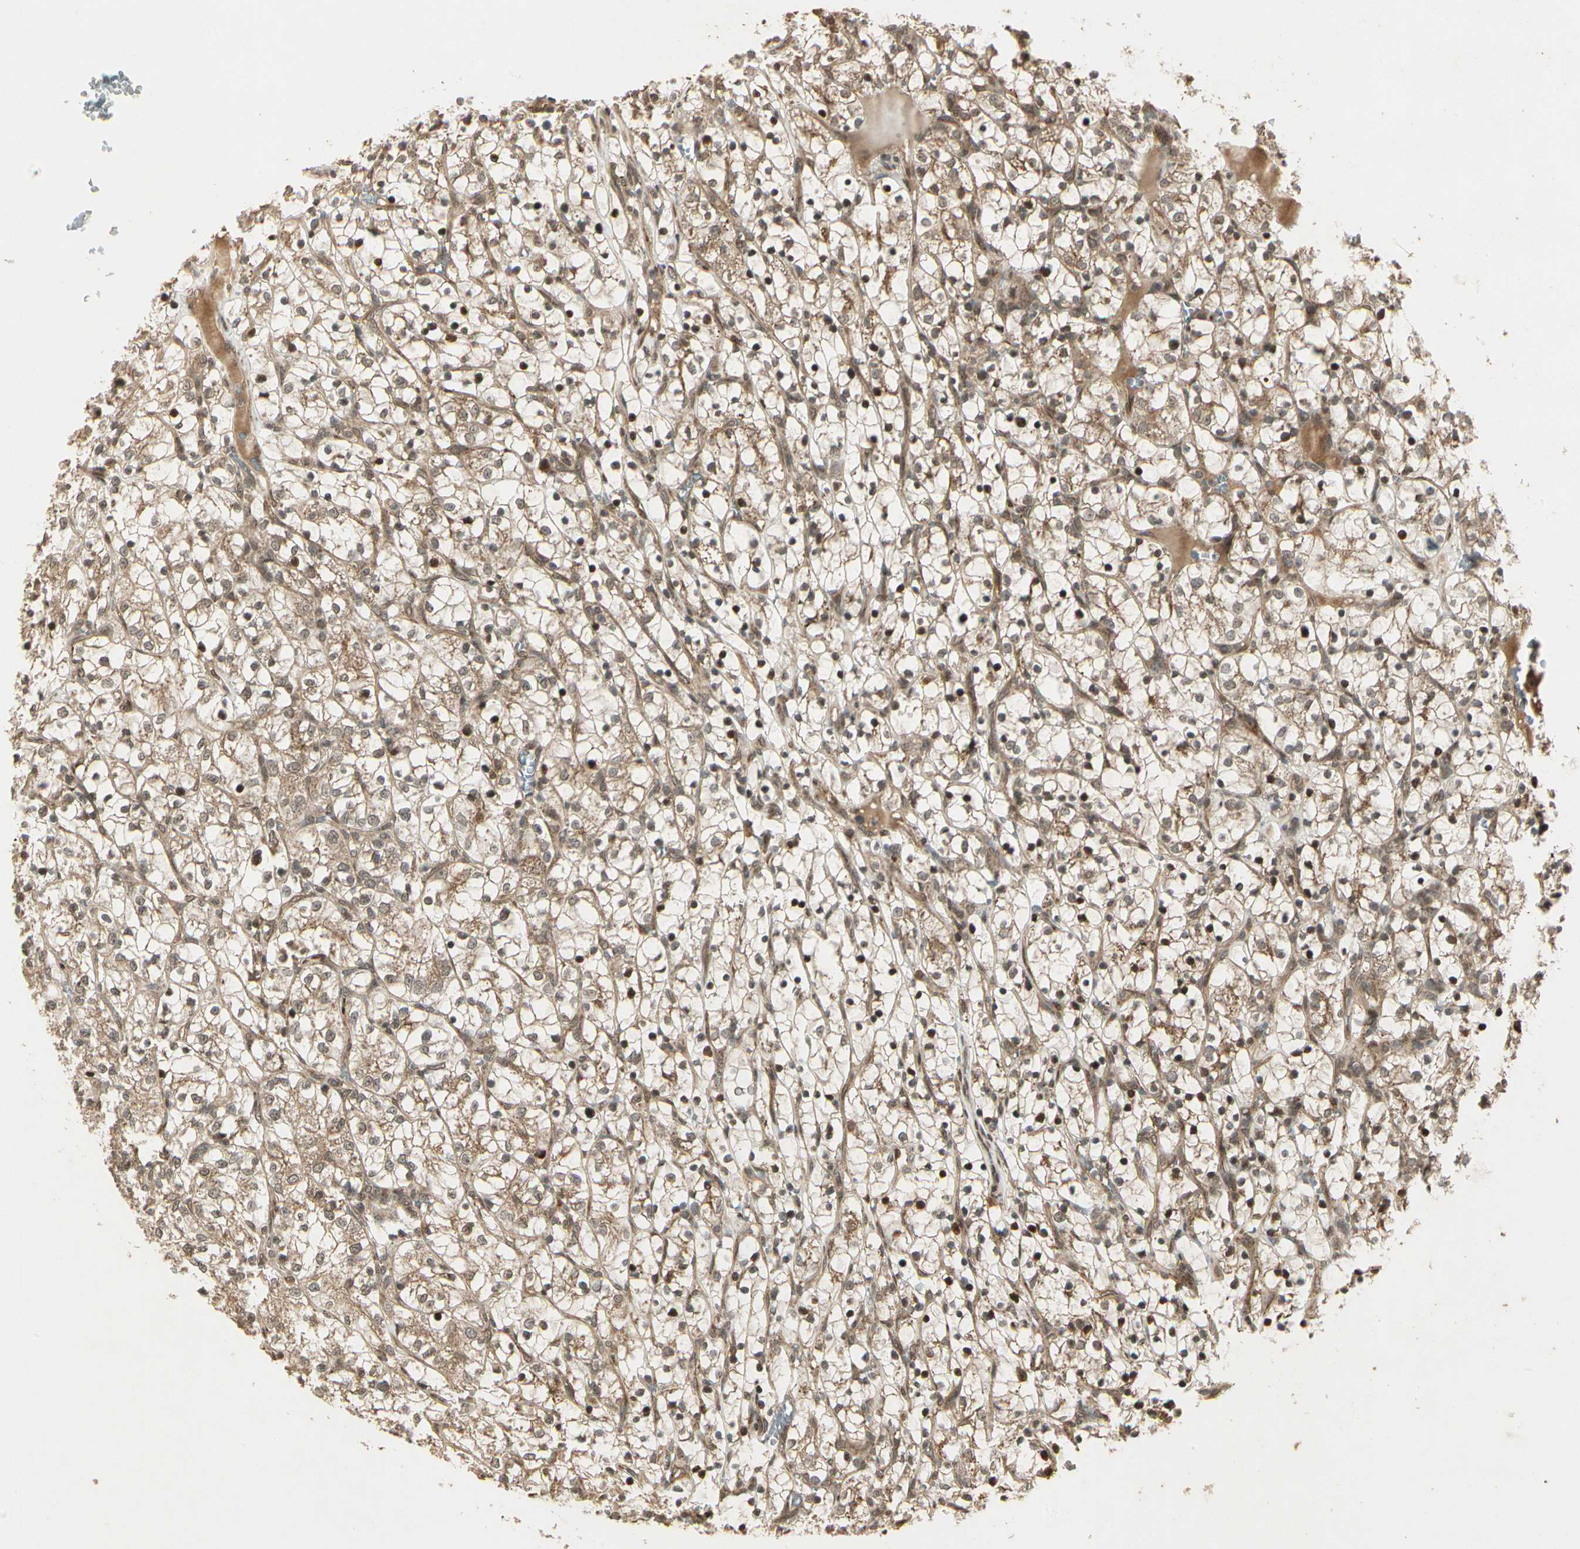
{"staining": {"intensity": "moderate", "quantity": ">75%", "location": "cytoplasmic/membranous"}, "tissue": "renal cancer", "cell_type": "Tumor cells", "image_type": "cancer", "snomed": [{"axis": "morphology", "description": "Adenocarcinoma, NOS"}, {"axis": "topography", "description": "Kidney"}], "caption": "Approximately >75% of tumor cells in renal adenocarcinoma display moderate cytoplasmic/membranous protein staining as visualized by brown immunohistochemical staining.", "gene": "GLUL", "patient": {"sex": "female", "age": 69}}